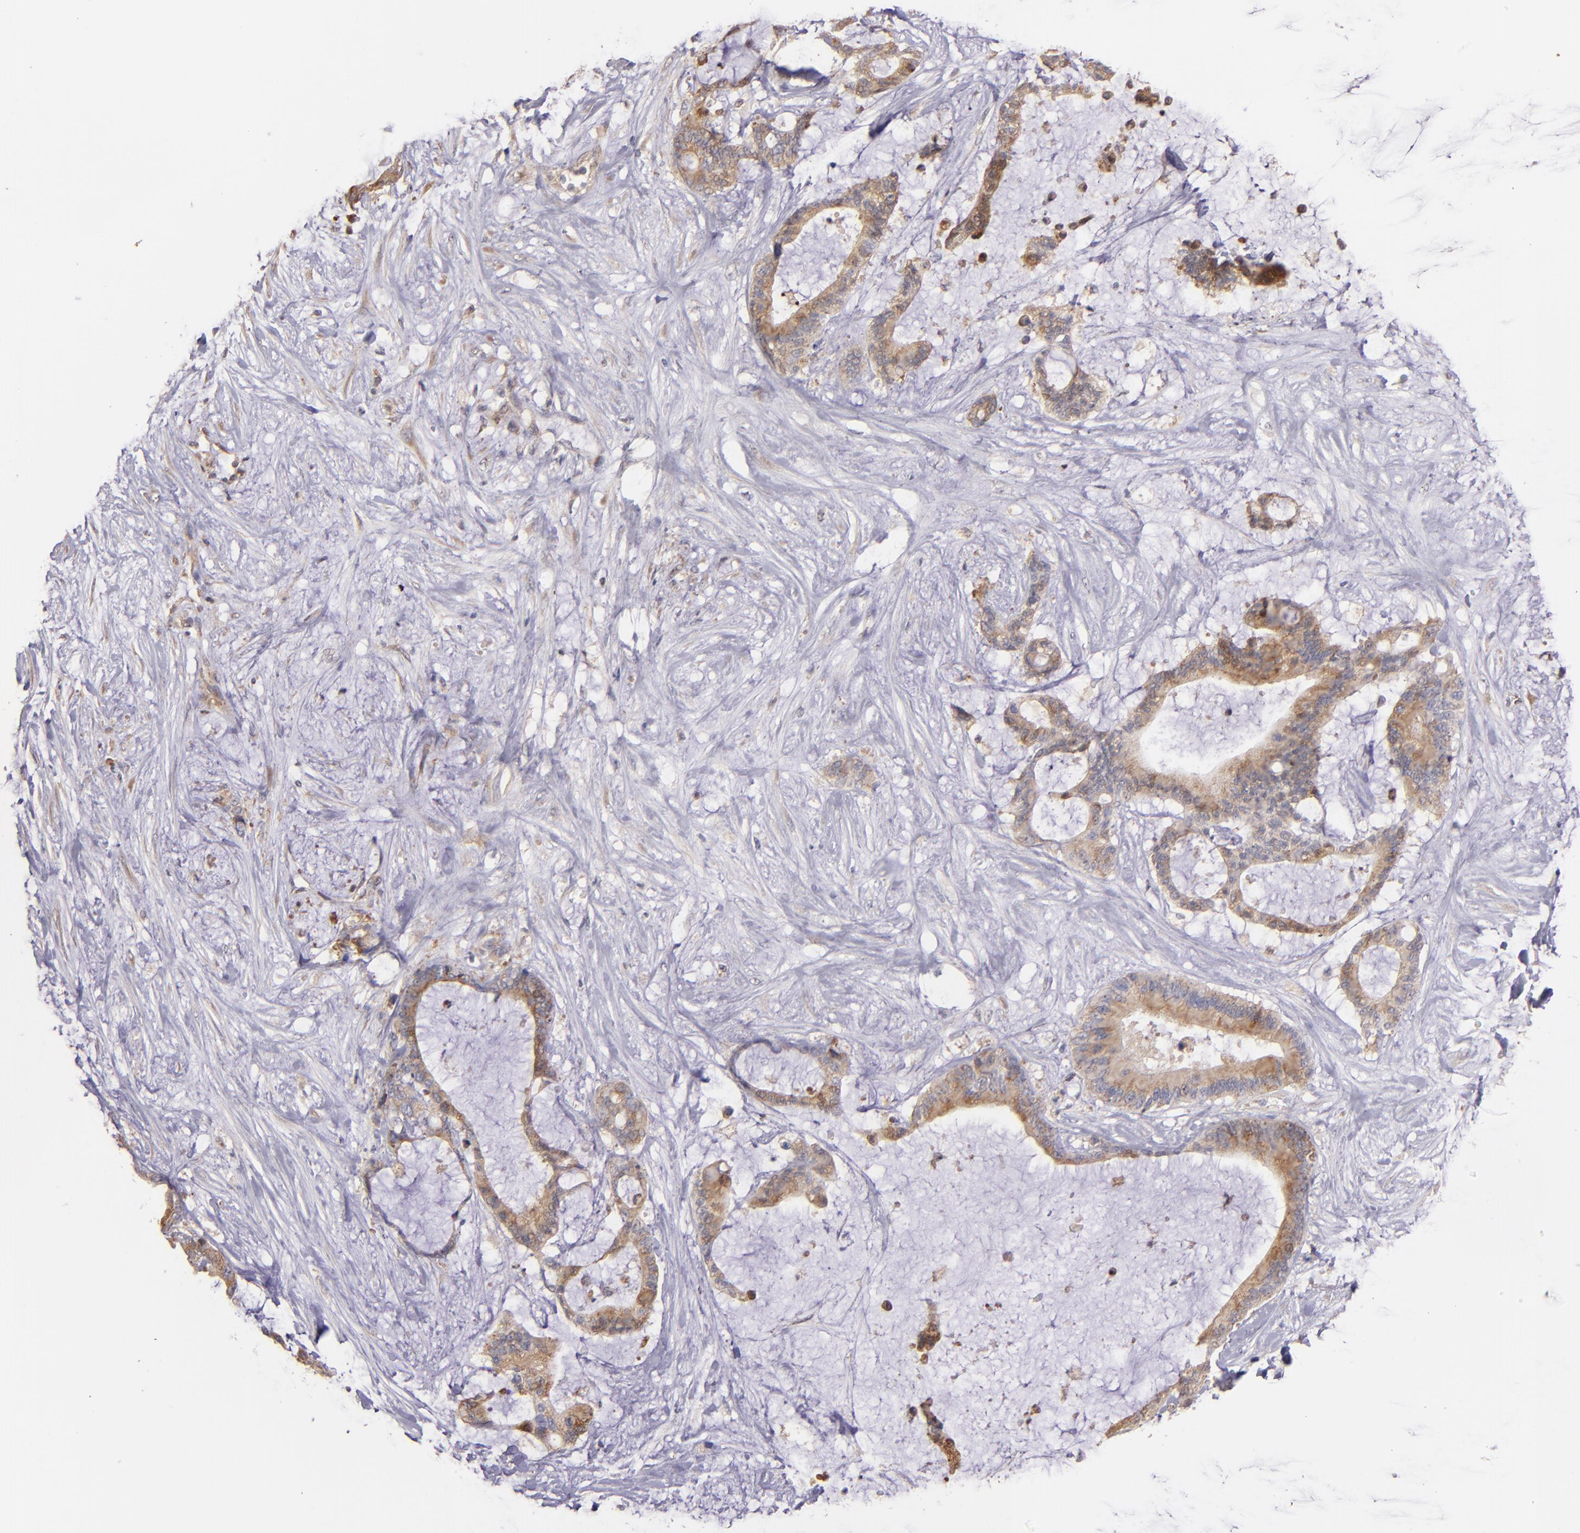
{"staining": {"intensity": "moderate", "quantity": ">75%", "location": "cytoplasmic/membranous"}, "tissue": "liver cancer", "cell_type": "Tumor cells", "image_type": "cancer", "snomed": [{"axis": "morphology", "description": "Cholangiocarcinoma"}, {"axis": "topography", "description": "Liver"}], "caption": "Liver cholangiocarcinoma tissue reveals moderate cytoplasmic/membranous positivity in about >75% of tumor cells", "gene": "IFIH1", "patient": {"sex": "female", "age": 73}}